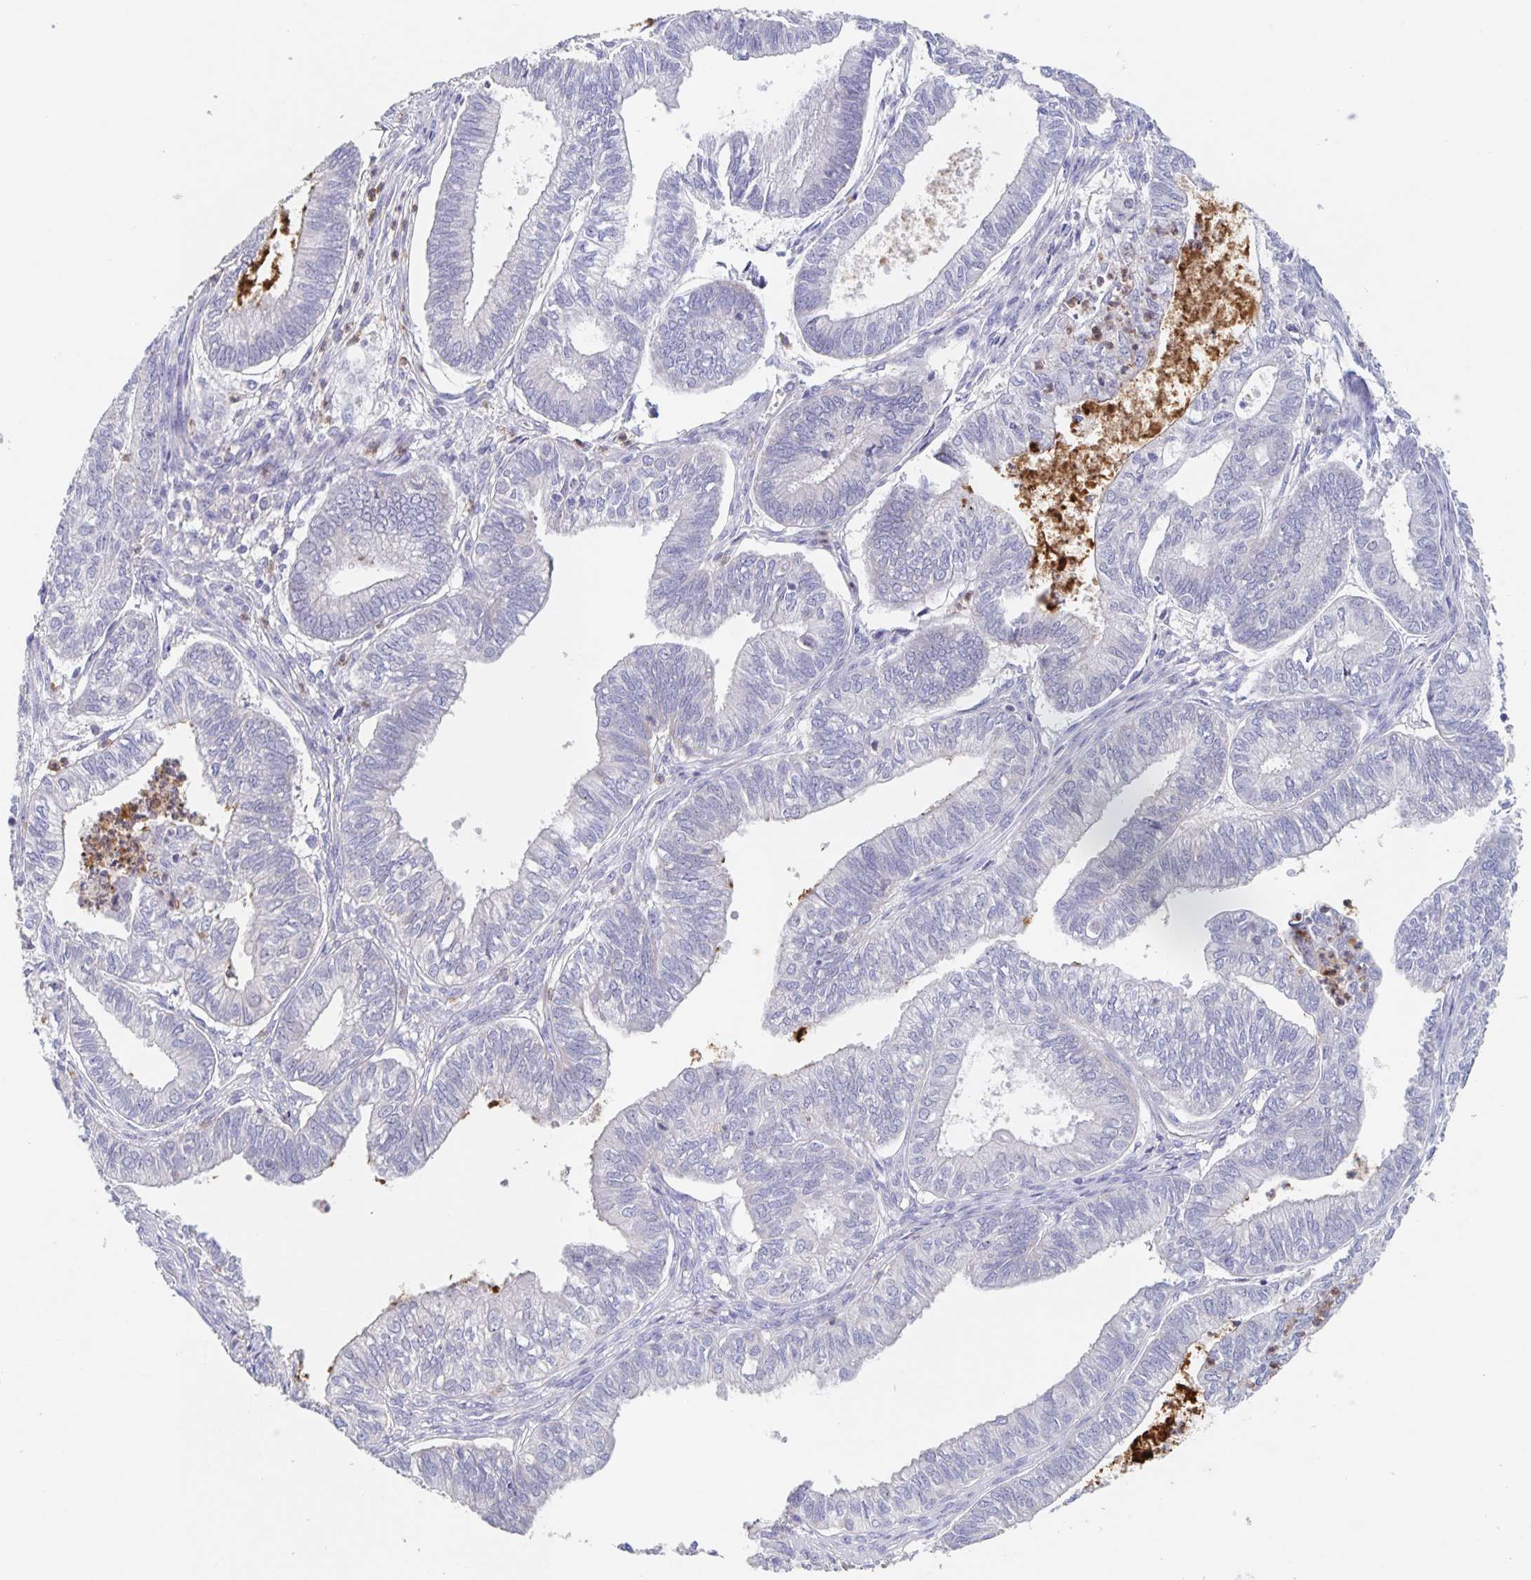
{"staining": {"intensity": "negative", "quantity": "none", "location": "none"}, "tissue": "ovarian cancer", "cell_type": "Tumor cells", "image_type": "cancer", "snomed": [{"axis": "morphology", "description": "Carcinoma, endometroid"}, {"axis": "topography", "description": "Ovary"}], "caption": "Immunohistochemical staining of endometroid carcinoma (ovarian) reveals no significant positivity in tumor cells. (IHC, brightfield microscopy, high magnification).", "gene": "CDC42BPG", "patient": {"sex": "female", "age": 64}}